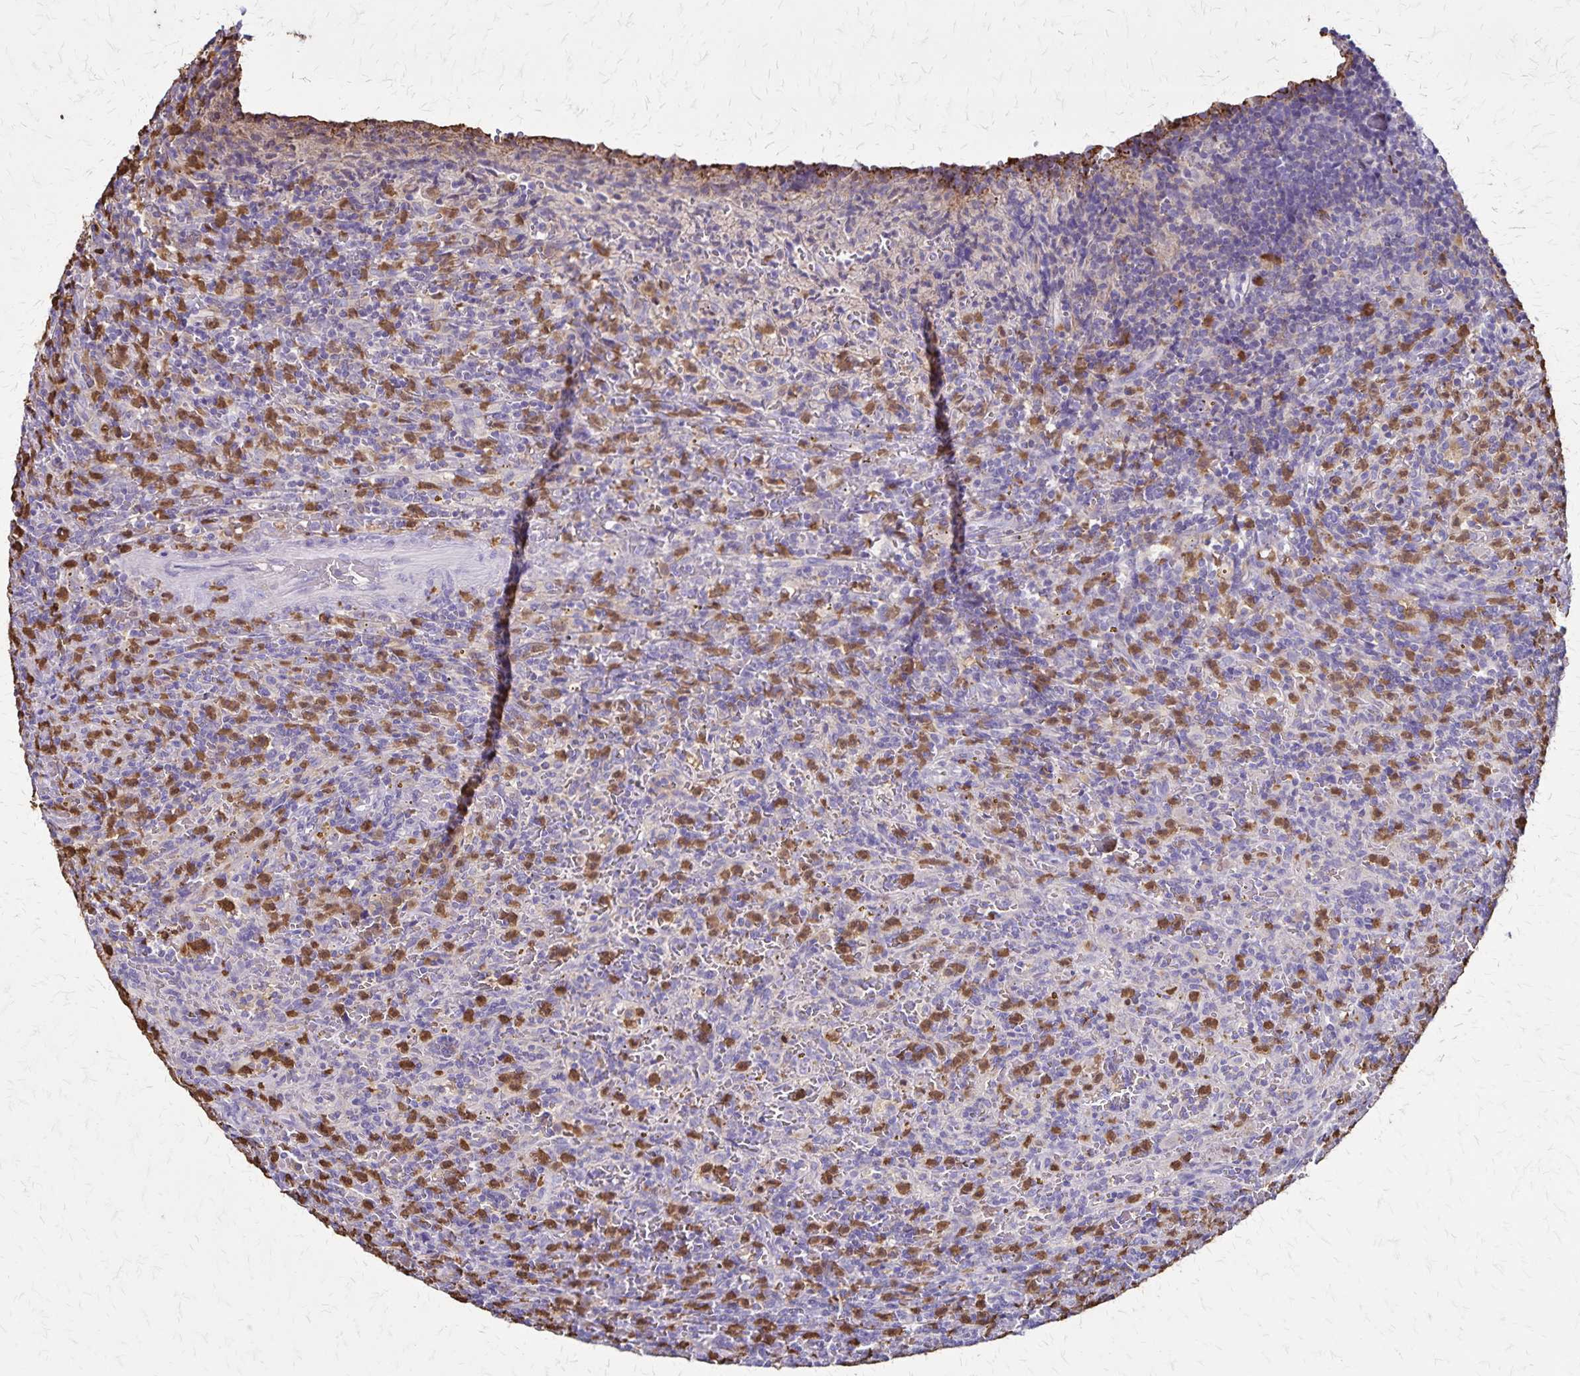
{"staining": {"intensity": "negative", "quantity": "none", "location": "none"}, "tissue": "lymphoma", "cell_type": "Tumor cells", "image_type": "cancer", "snomed": [{"axis": "morphology", "description": "Malignant lymphoma, non-Hodgkin's type, Low grade"}, {"axis": "topography", "description": "Spleen"}], "caption": "The immunohistochemistry (IHC) histopathology image has no significant positivity in tumor cells of lymphoma tissue.", "gene": "ULBP3", "patient": {"sex": "female", "age": 70}}